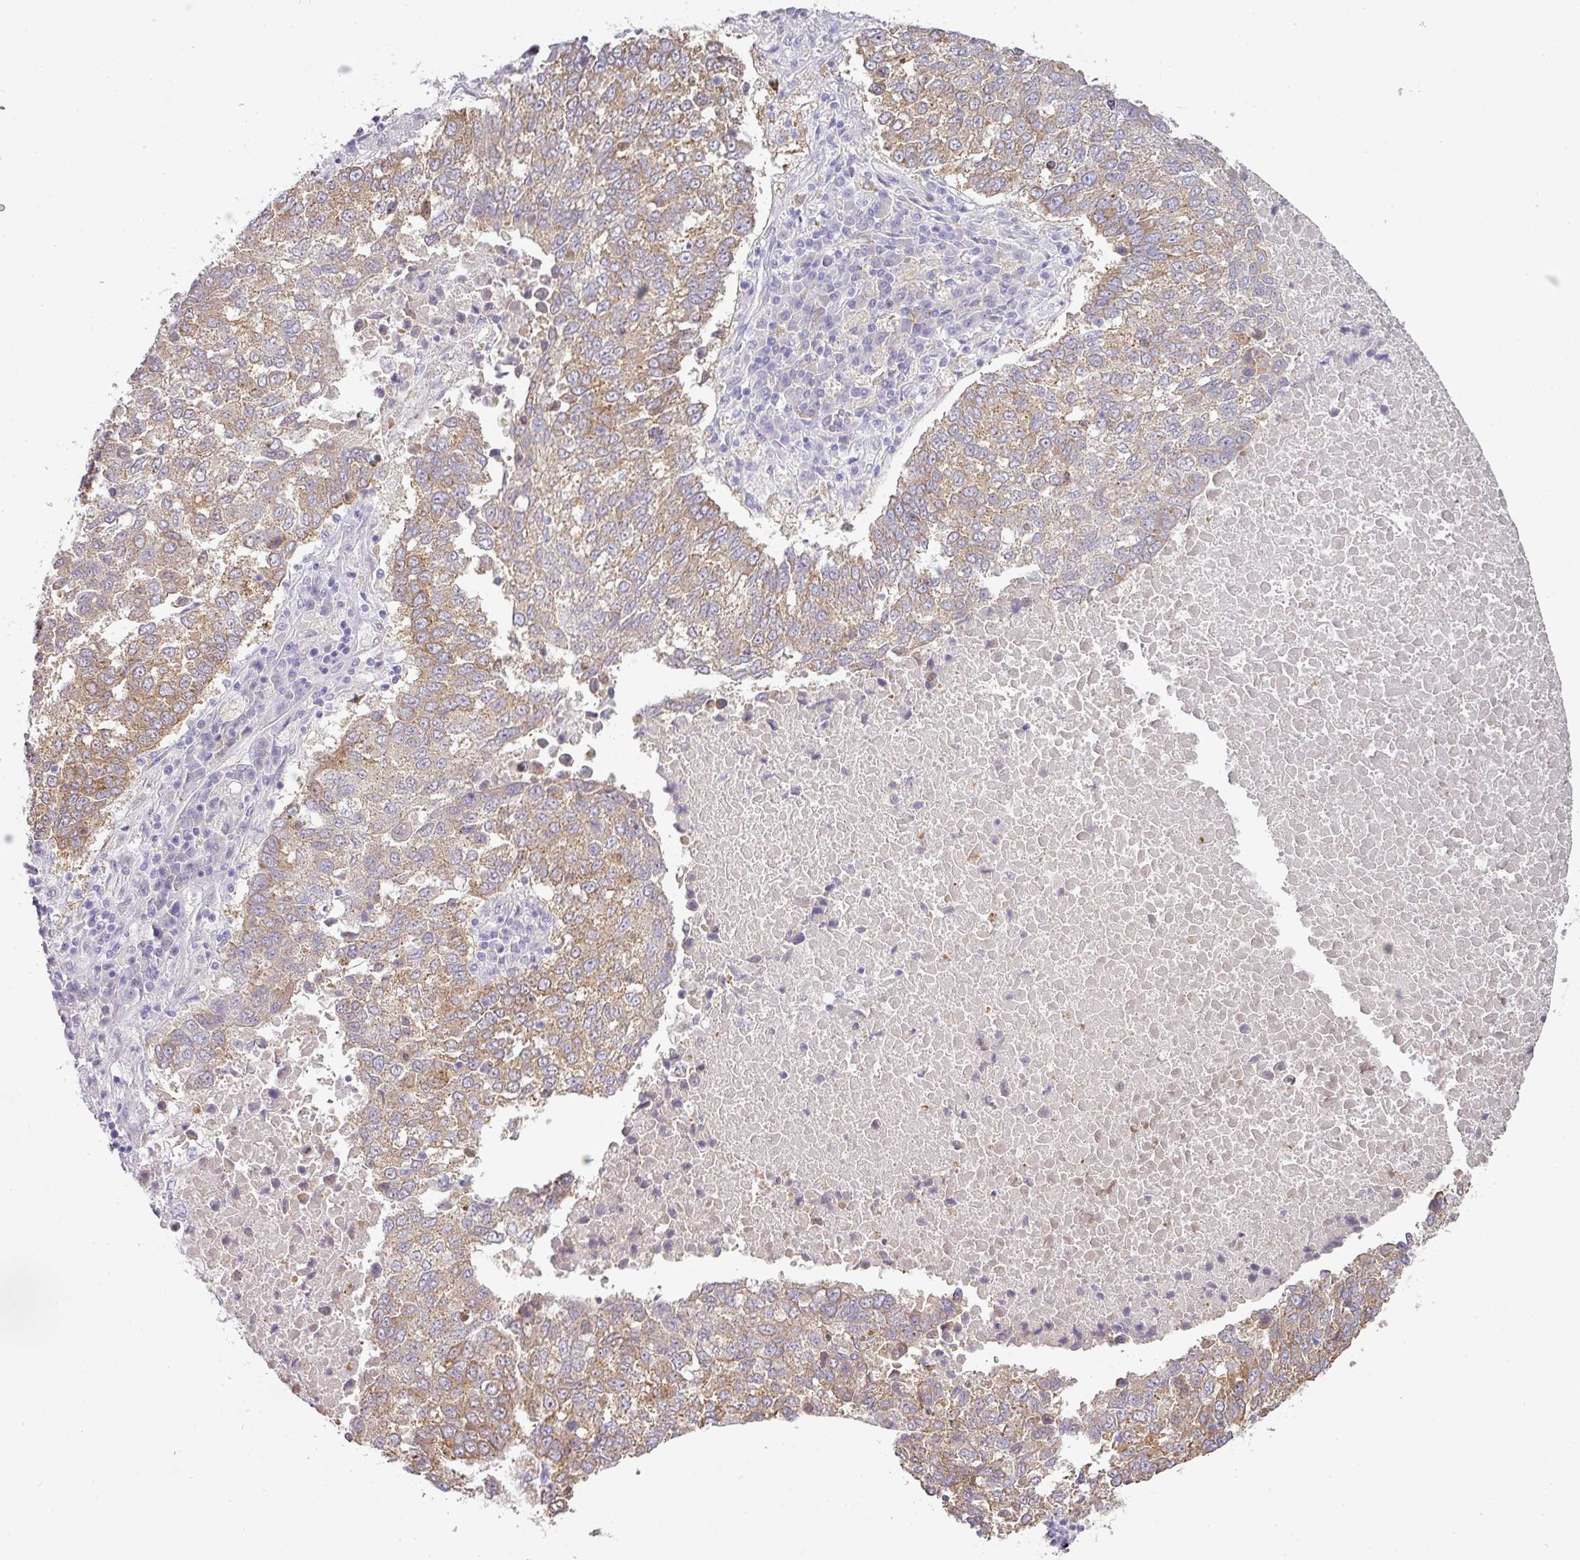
{"staining": {"intensity": "moderate", "quantity": ">75%", "location": "cytoplasmic/membranous"}, "tissue": "lung cancer", "cell_type": "Tumor cells", "image_type": "cancer", "snomed": [{"axis": "morphology", "description": "Squamous cell carcinoma, NOS"}, {"axis": "topography", "description": "Lung"}], "caption": "Tumor cells show medium levels of moderate cytoplasmic/membranous positivity in about >75% of cells in lung squamous cell carcinoma.", "gene": "FGF17", "patient": {"sex": "male", "age": 73}}